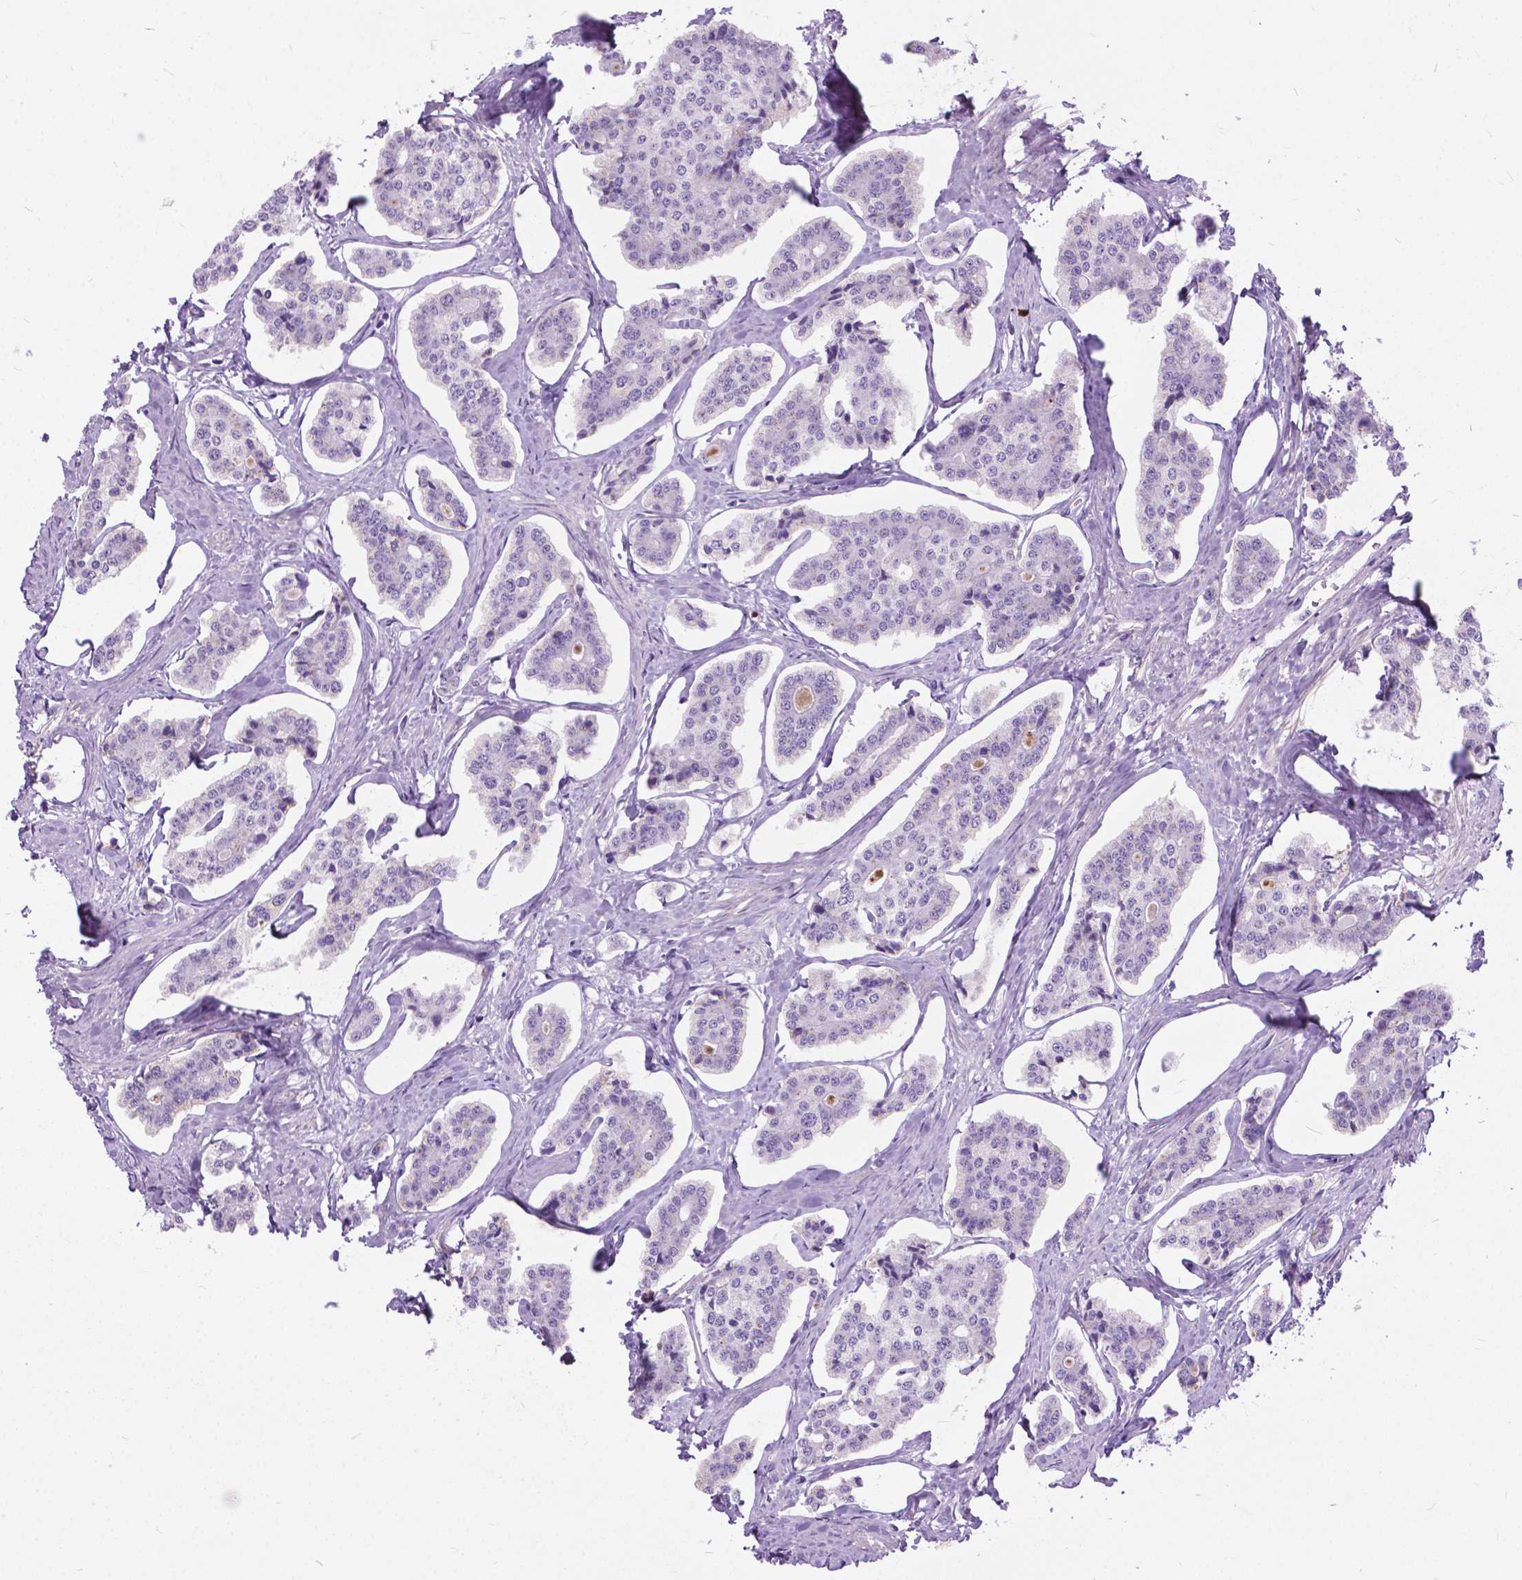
{"staining": {"intensity": "negative", "quantity": "none", "location": "none"}, "tissue": "carcinoid", "cell_type": "Tumor cells", "image_type": "cancer", "snomed": [{"axis": "morphology", "description": "Carcinoid, malignant, NOS"}, {"axis": "topography", "description": "Small intestine"}], "caption": "The immunohistochemistry (IHC) histopathology image has no significant staining in tumor cells of carcinoid tissue. Brightfield microscopy of immunohistochemistry (IHC) stained with DAB (3,3'-diaminobenzidine) (brown) and hematoxylin (blue), captured at high magnification.", "gene": "APCDD1L", "patient": {"sex": "female", "age": 65}}